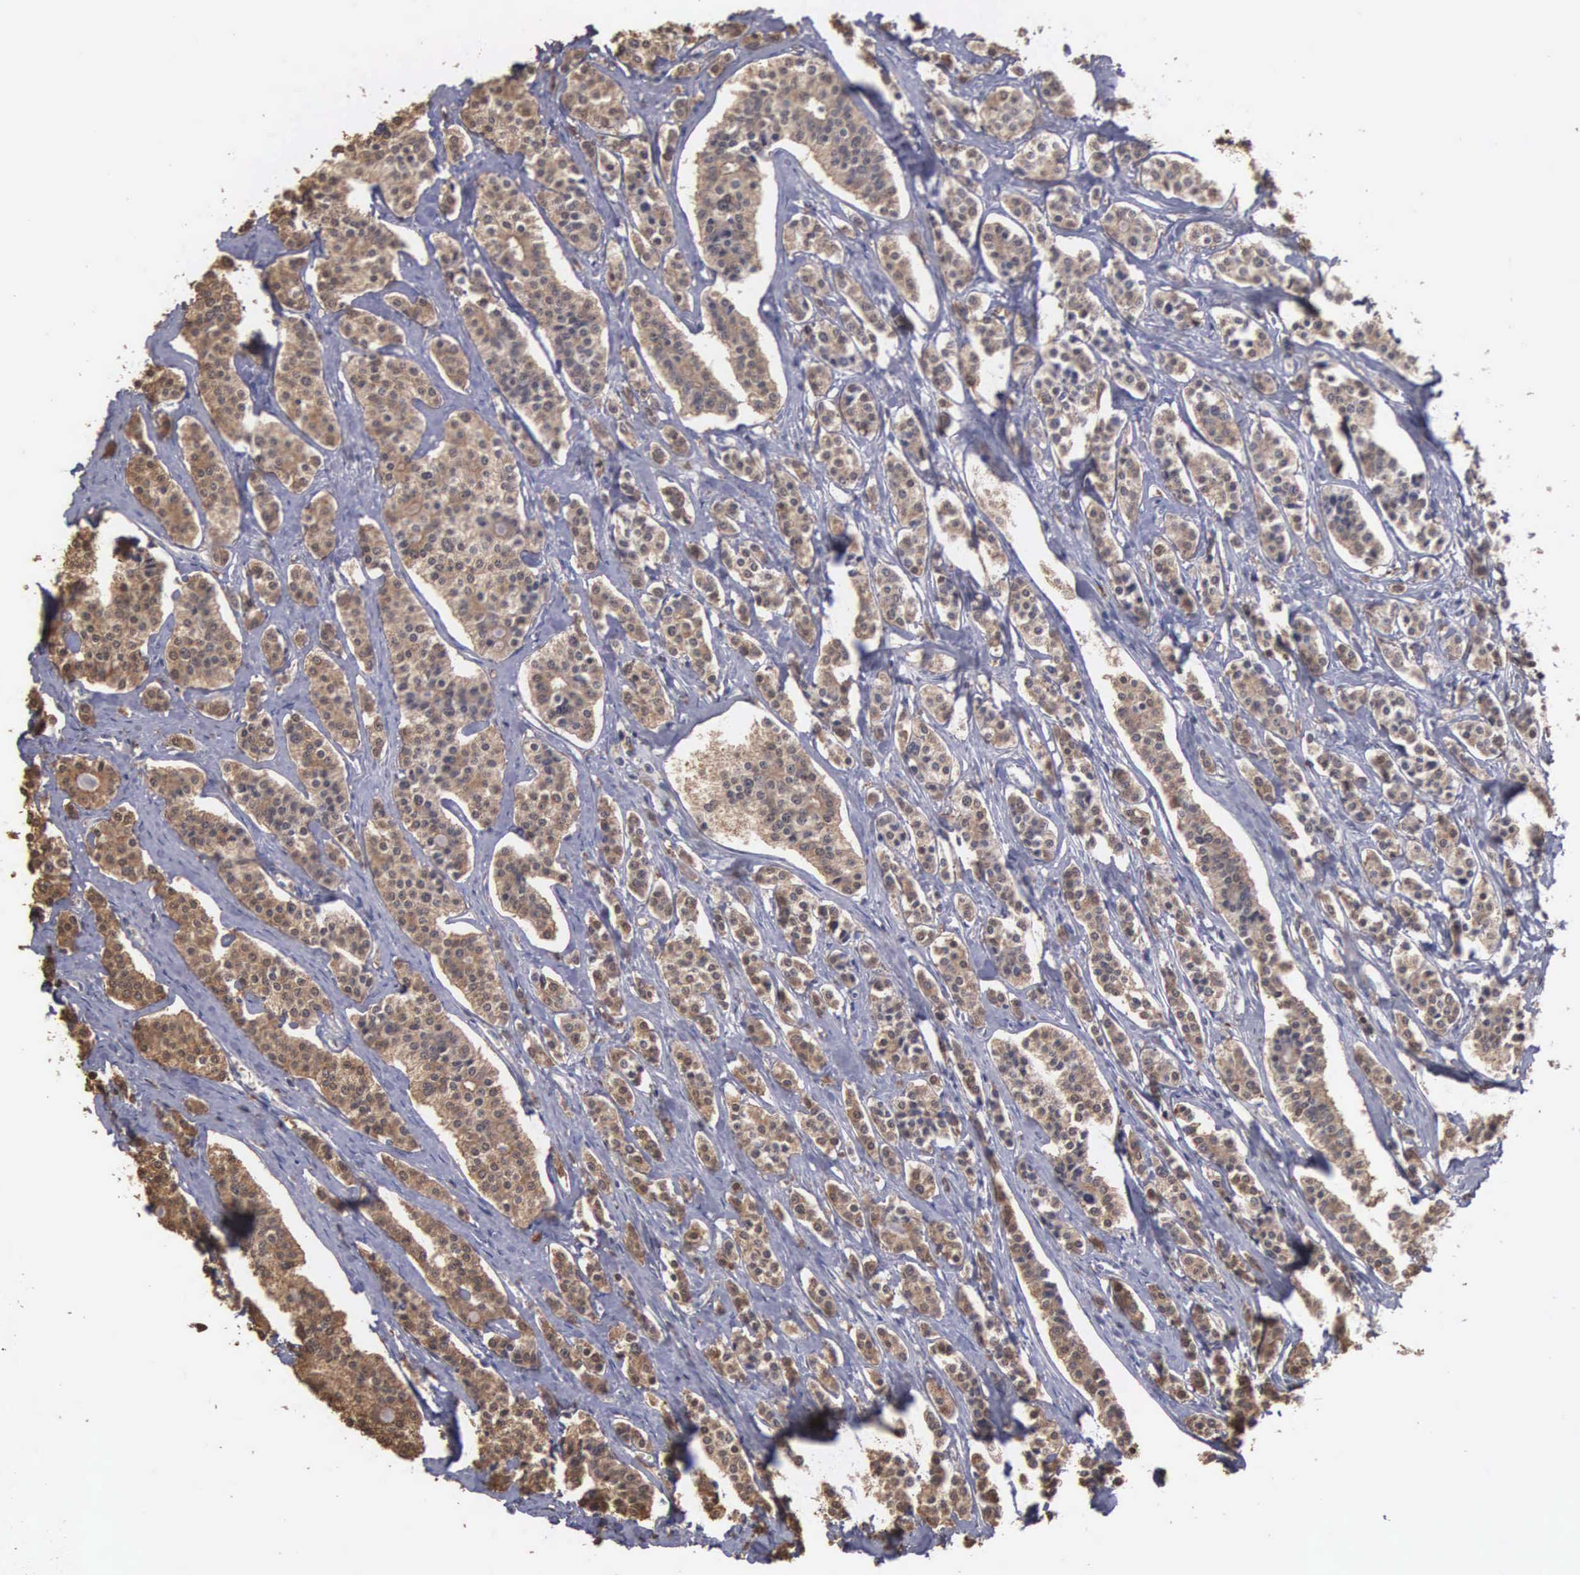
{"staining": {"intensity": "moderate", "quantity": ">75%", "location": "cytoplasmic/membranous"}, "tissue": "carcinoid", "cell_type": "Tumor cells", "image_type": "cancer", "snomed": [{"axis": "morphology", "description": "Carcinoid, malignant, NOS"}, {"axis": "topography", "description": "Small intestine"}], "caption": "A high-resolution micrograph shows immunohistochemistry (IHC) staining of carcinoid, which exhibits moderate cytoplasmic/membranous positivity in about >75% of tumor cells.", "gene": "ENO3", "patient": {"sex": "male", "age": 63}}